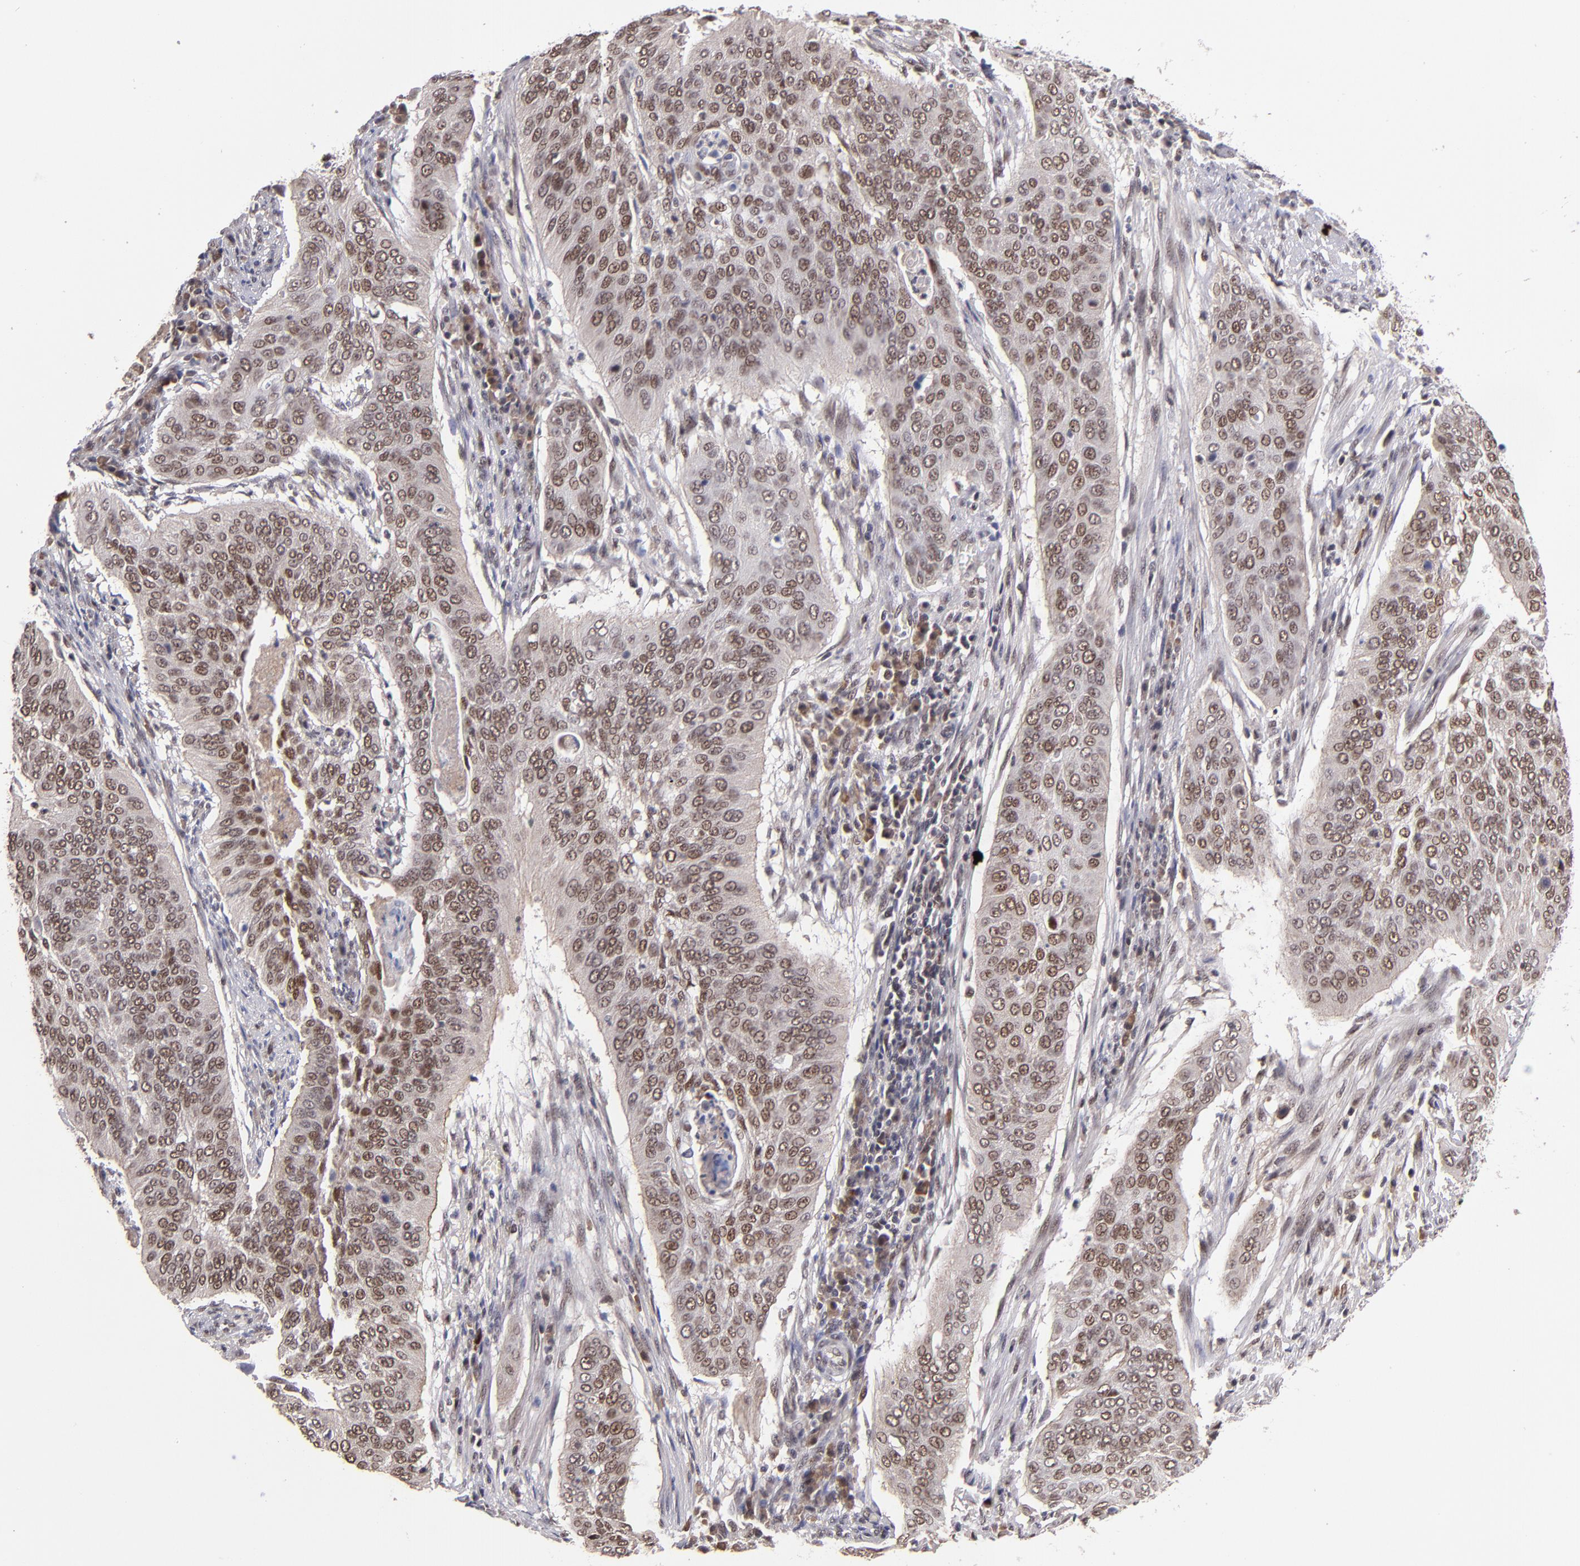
{"staining": {"intensity": "moderate", "quantity": ">75%", "location": "nuclear"}, "tissue": "cervical cancer", "cell_type": "Tumor cells", "image_type": "cancer", "snomed": [{"axis": "morphology", "description": "Squamous cell carcinoma, NOS"}, {"axis": "topography", "description": "Cervix"}], "caption": "DAB (3,3'-diaminobenzidine) immunohistochemical staining of cervical squamous cell carcinoma demonstrates moderate nuclear protein expression in approximately >75% of tumor cells.", "gene": "EP300", "patient": {"sex": "female", "age": 39}}